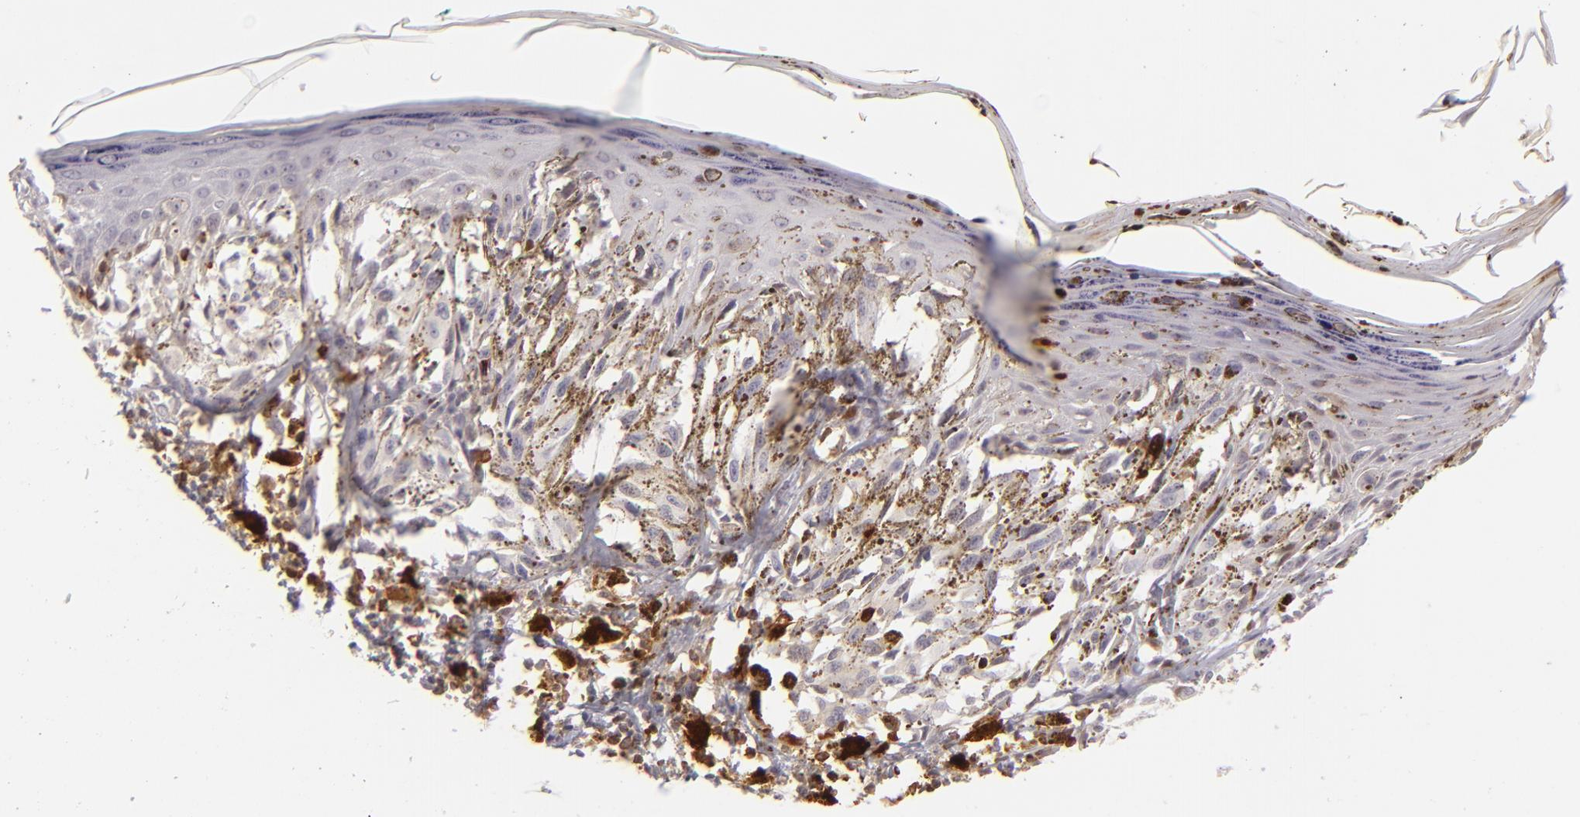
{"staining": {"intensity": "negative", "quantity": "none", "location": "none"}, "tissue": "melanoma", "cell_type": "Tumor cells", "image_type": "cancer", "snomed": [{"axis": "morphology", "description": "Malignant melanoma, NOS"}, {"axis": "topography", "description": "Skin"}], "caption": "This is an IHC image of human melanoma. There is no positivity in tumor cells.", "gene": "APOBEC3G", "patient": {"sex": "female", "age": 72}}